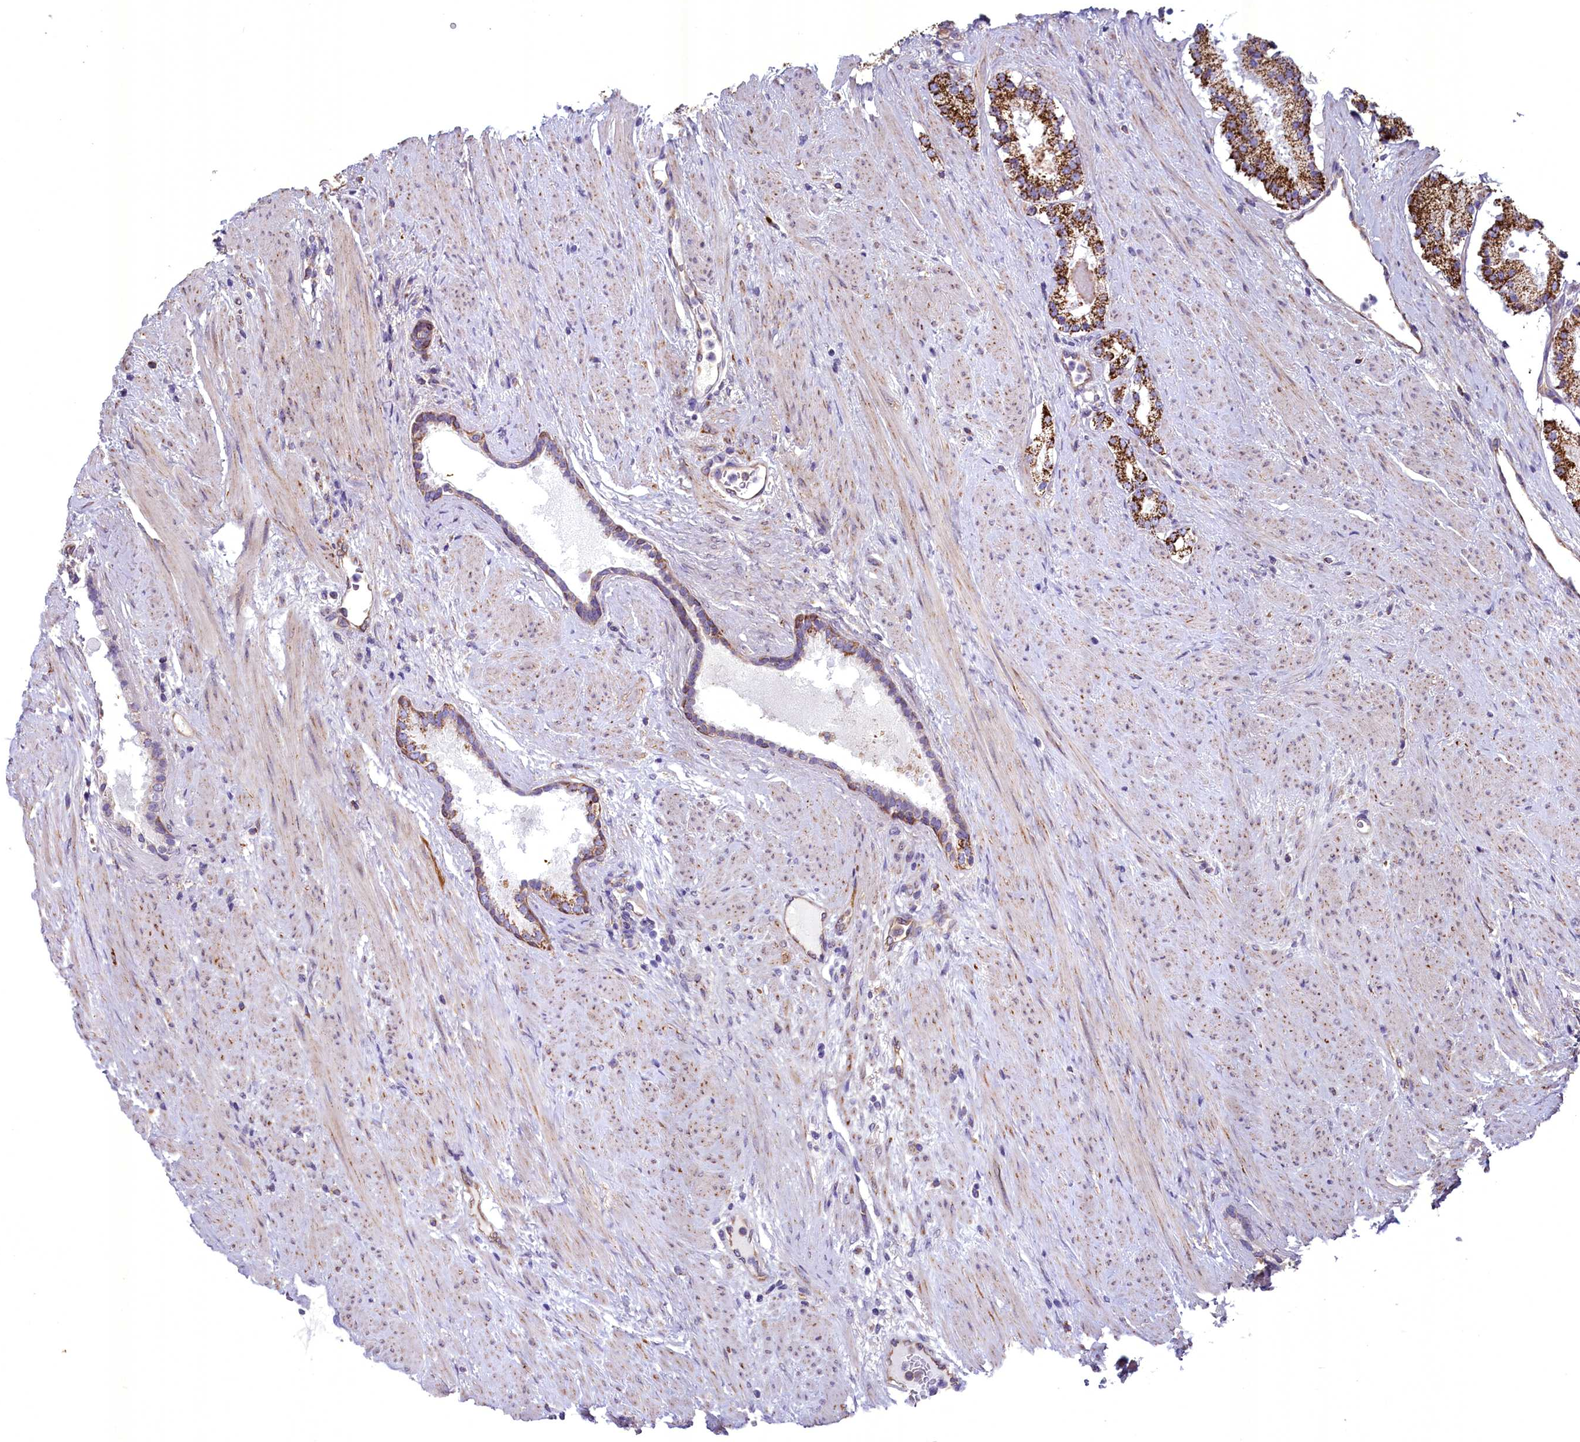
{"staining": {"intensity": "strong", "quantity": ">75%", "location": "cytoplasmic/membranous"}, "tissue": "prostate cancer", "cell_type": "Tumor cells", "image_type": "cancer", "snomed": [{"axis": "morphology", "description": "Adenocarcinoma, Low grade"}, {"axis": "topography", "description": "Prostate"}], "caption": "A brown stain shows strong cytoplasmic/membranous expression of a protein in human adenocarcinoma (low-grade) (prostate) tumor cells. (DAB (3,3'-diaminobenzidine) IHC with brightfield microscopy, high magnification).", "gene": "ACAD8", "patient": {"sex": "male", "age": 59}}